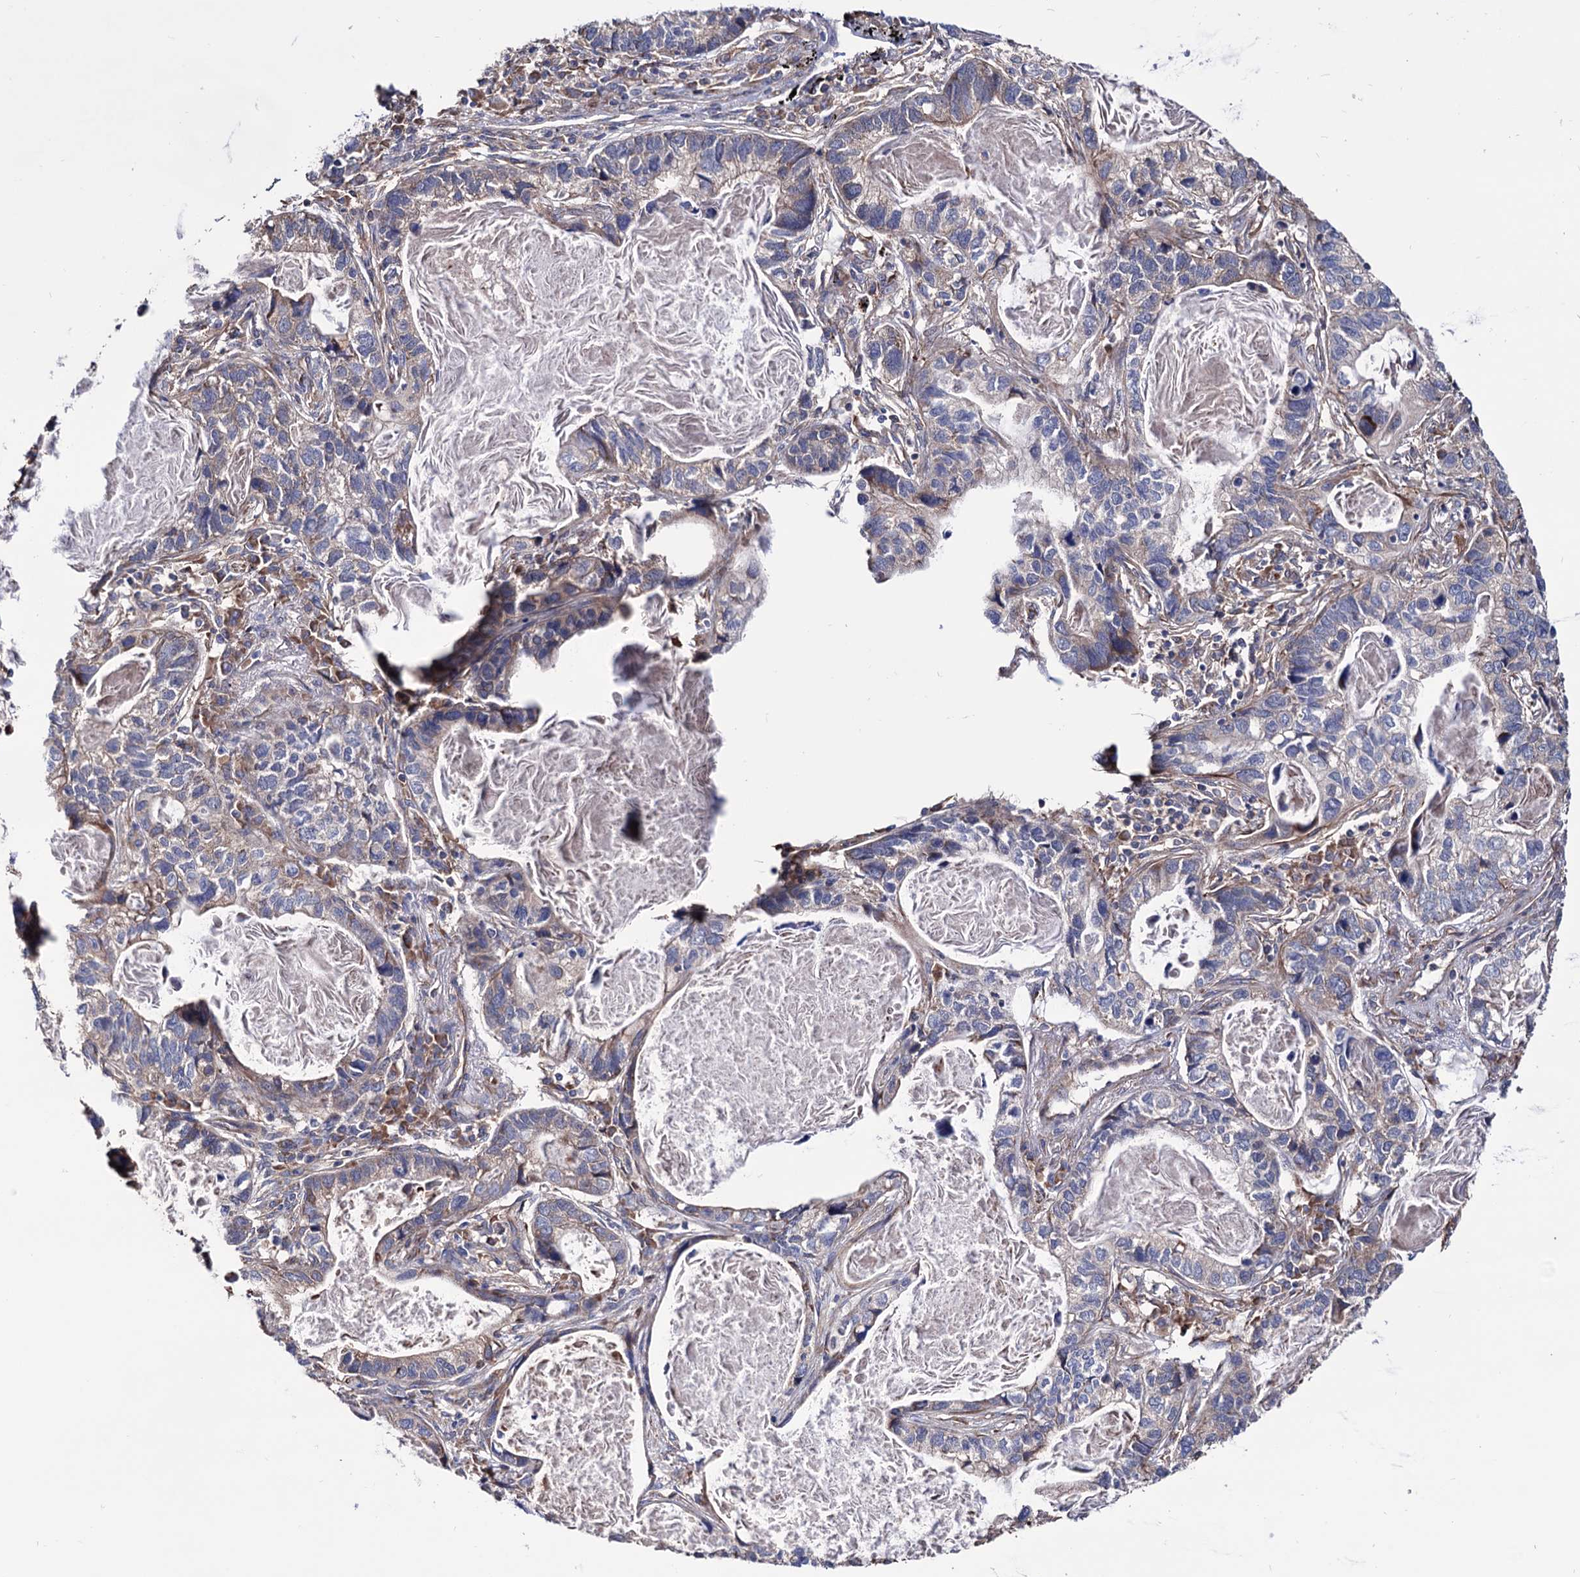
{"staining": {"intensity": "weak", "quantity": "<25%", "location": "cytoplasmic/membranous"}, "tissue": "lung cancer", "cell_type": "Tumor cells", "image_type": "cancer", "snomed": [{"axis": "morphology", "description": "Adenocarcinoma, NOS"}, {"axis": "topography", "description": "Lung"}], "caption": "IHC micrograph of neoplastic tissue: lung cancer stained with DAB (3,3'-diaminobenzidine) exhibits no significant protein staining in tumor cells.", "gene": "FERMT2", "patient": {"sex": "male", "age": 67}}